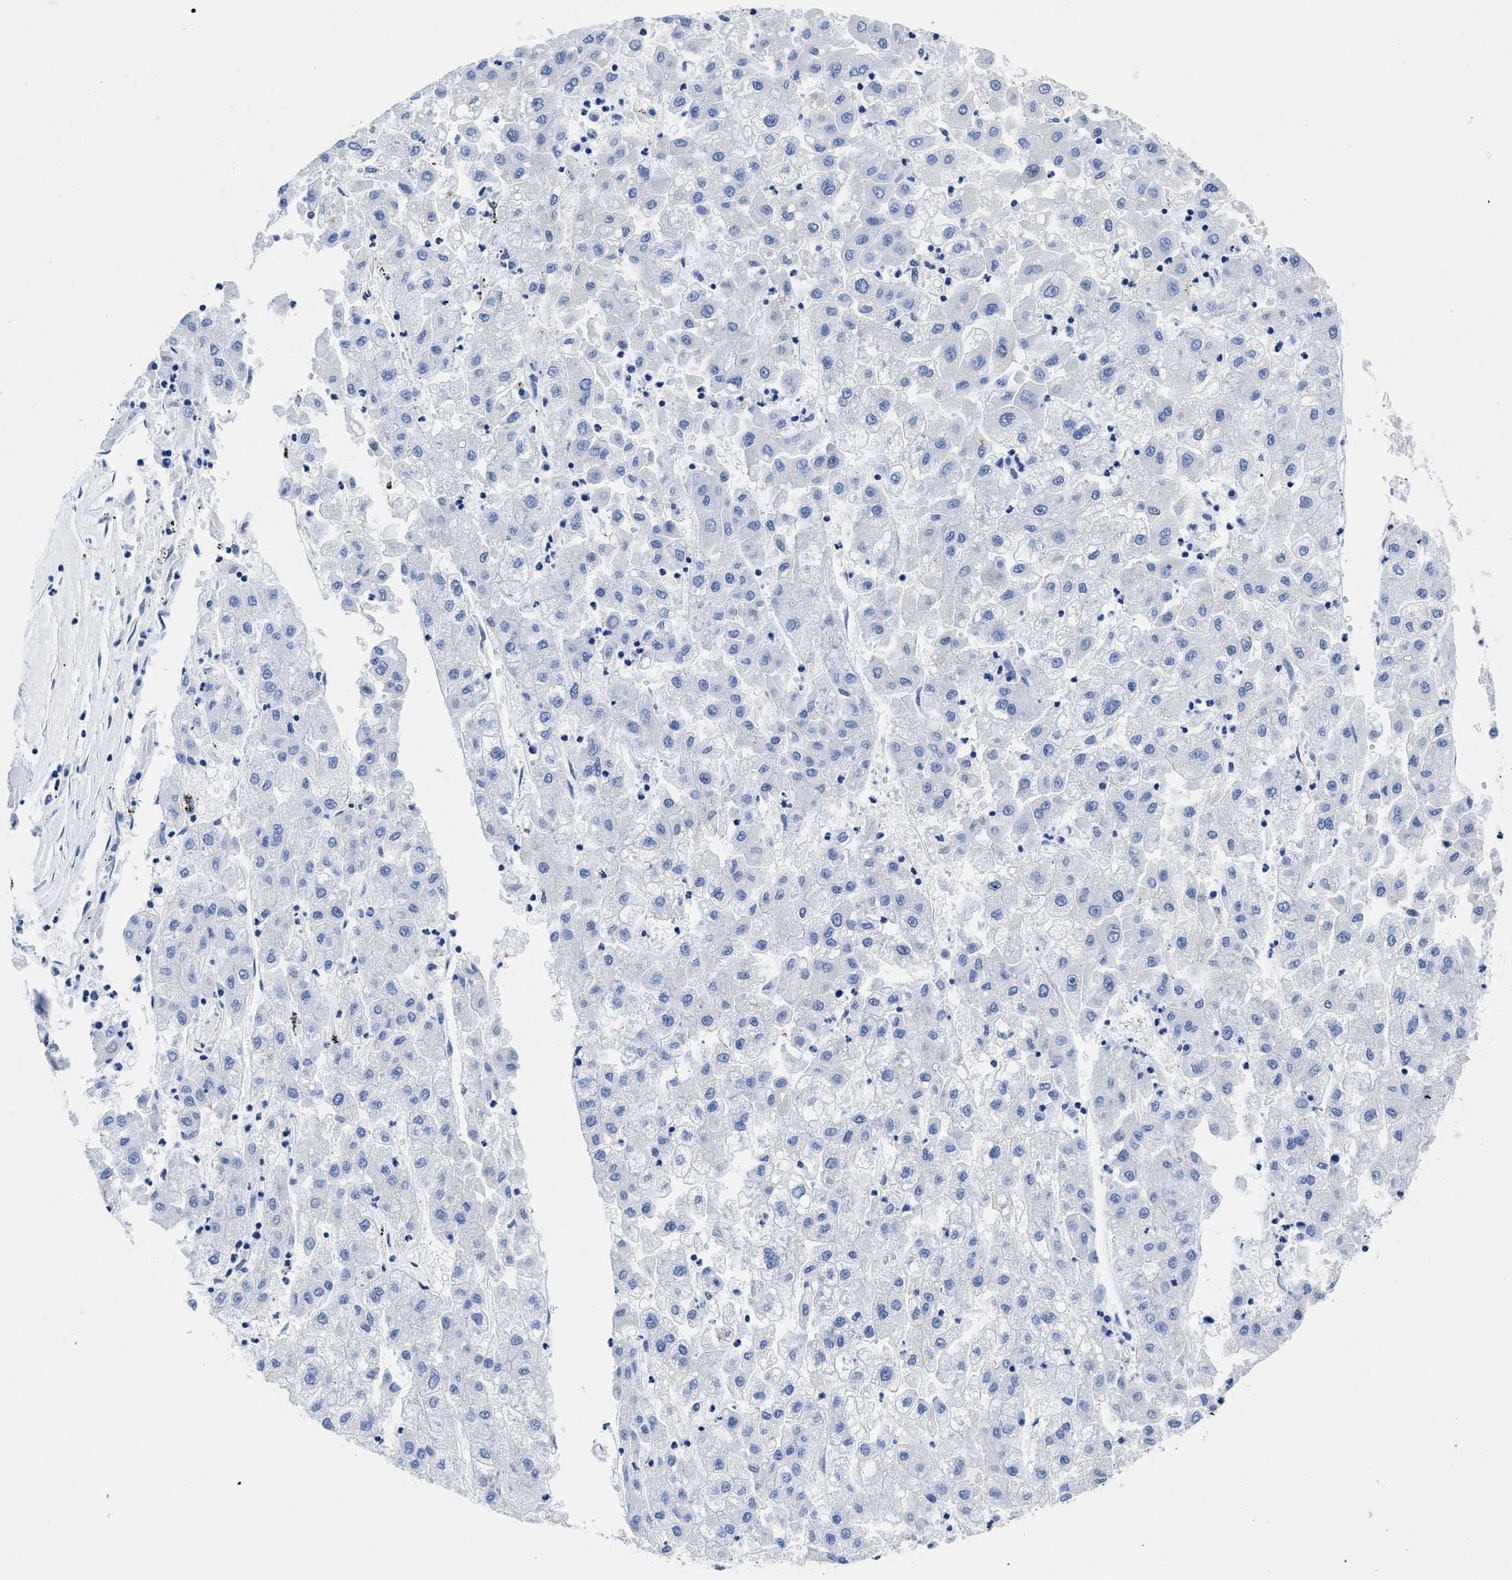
{"staining": {"intensity": "negative", "quantity": "none", "location": "none"}, "tissue": "liver cancer", "cell_type": "Tumor cells", "image_type": "cancer", "snomed": [{"axis": "morphology", "description": "Carcinoma, Hepatocellular, NOS"}, {"axis": "topography", "description": "Liver"}], "caption": "There is no significant positivity in tumor cells of hepatocellular carcinoma (liver).", "gene": "HOOK1", "patient": {"sex": "male", "age": 72}}